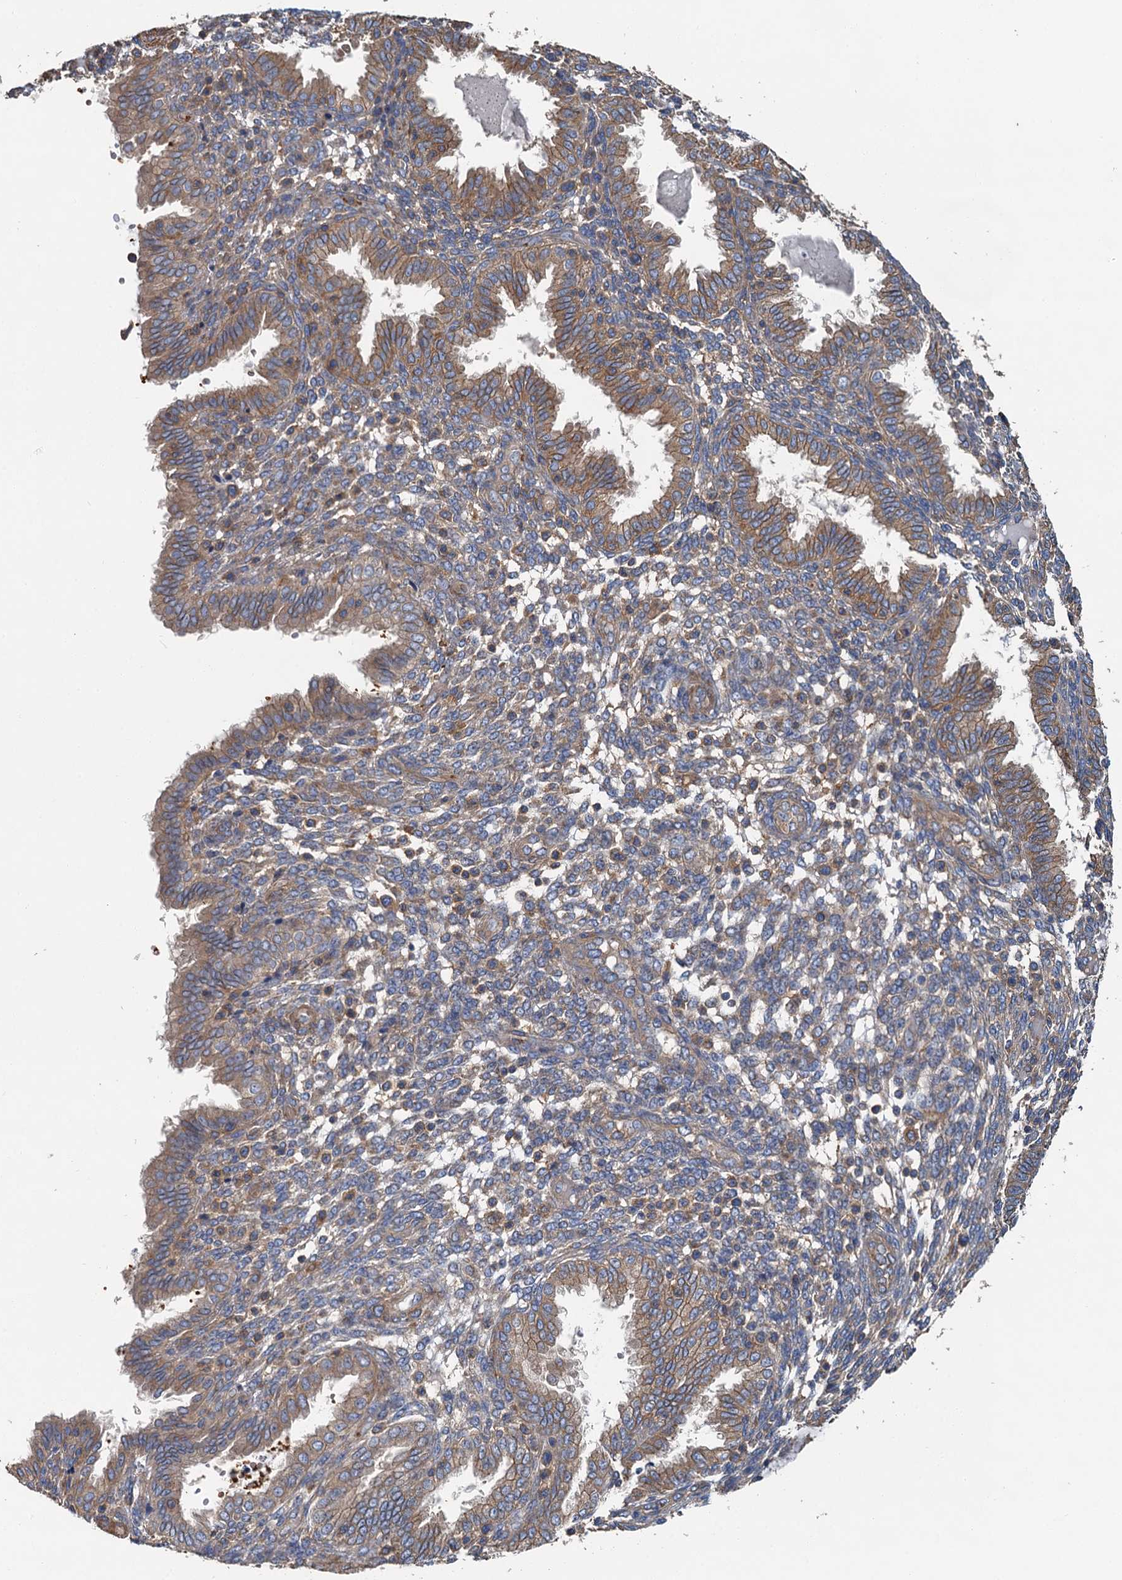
{"staining": {"intensity": "weak", "quantity": "<25%", "location": "cytoplasmic/membranous"}, "tissue": "endometrium", "cell_type": "Cells in endometrial stroma", "image_type": "normal", "snomed": [{"axis": "morphology", "description": "Normal tissue, NOS"}, {"axis": "topography", "description": "Endometrium"}], "caption": "This histopathology image is of normal endometrium stained with IHC to label a protein in brown with the nuclei are counter-stained blue. There is no staining in cells in endometrial stroma.", "gene": "PPIP5K1", "patient": {"sex": "female", "age": 33}}